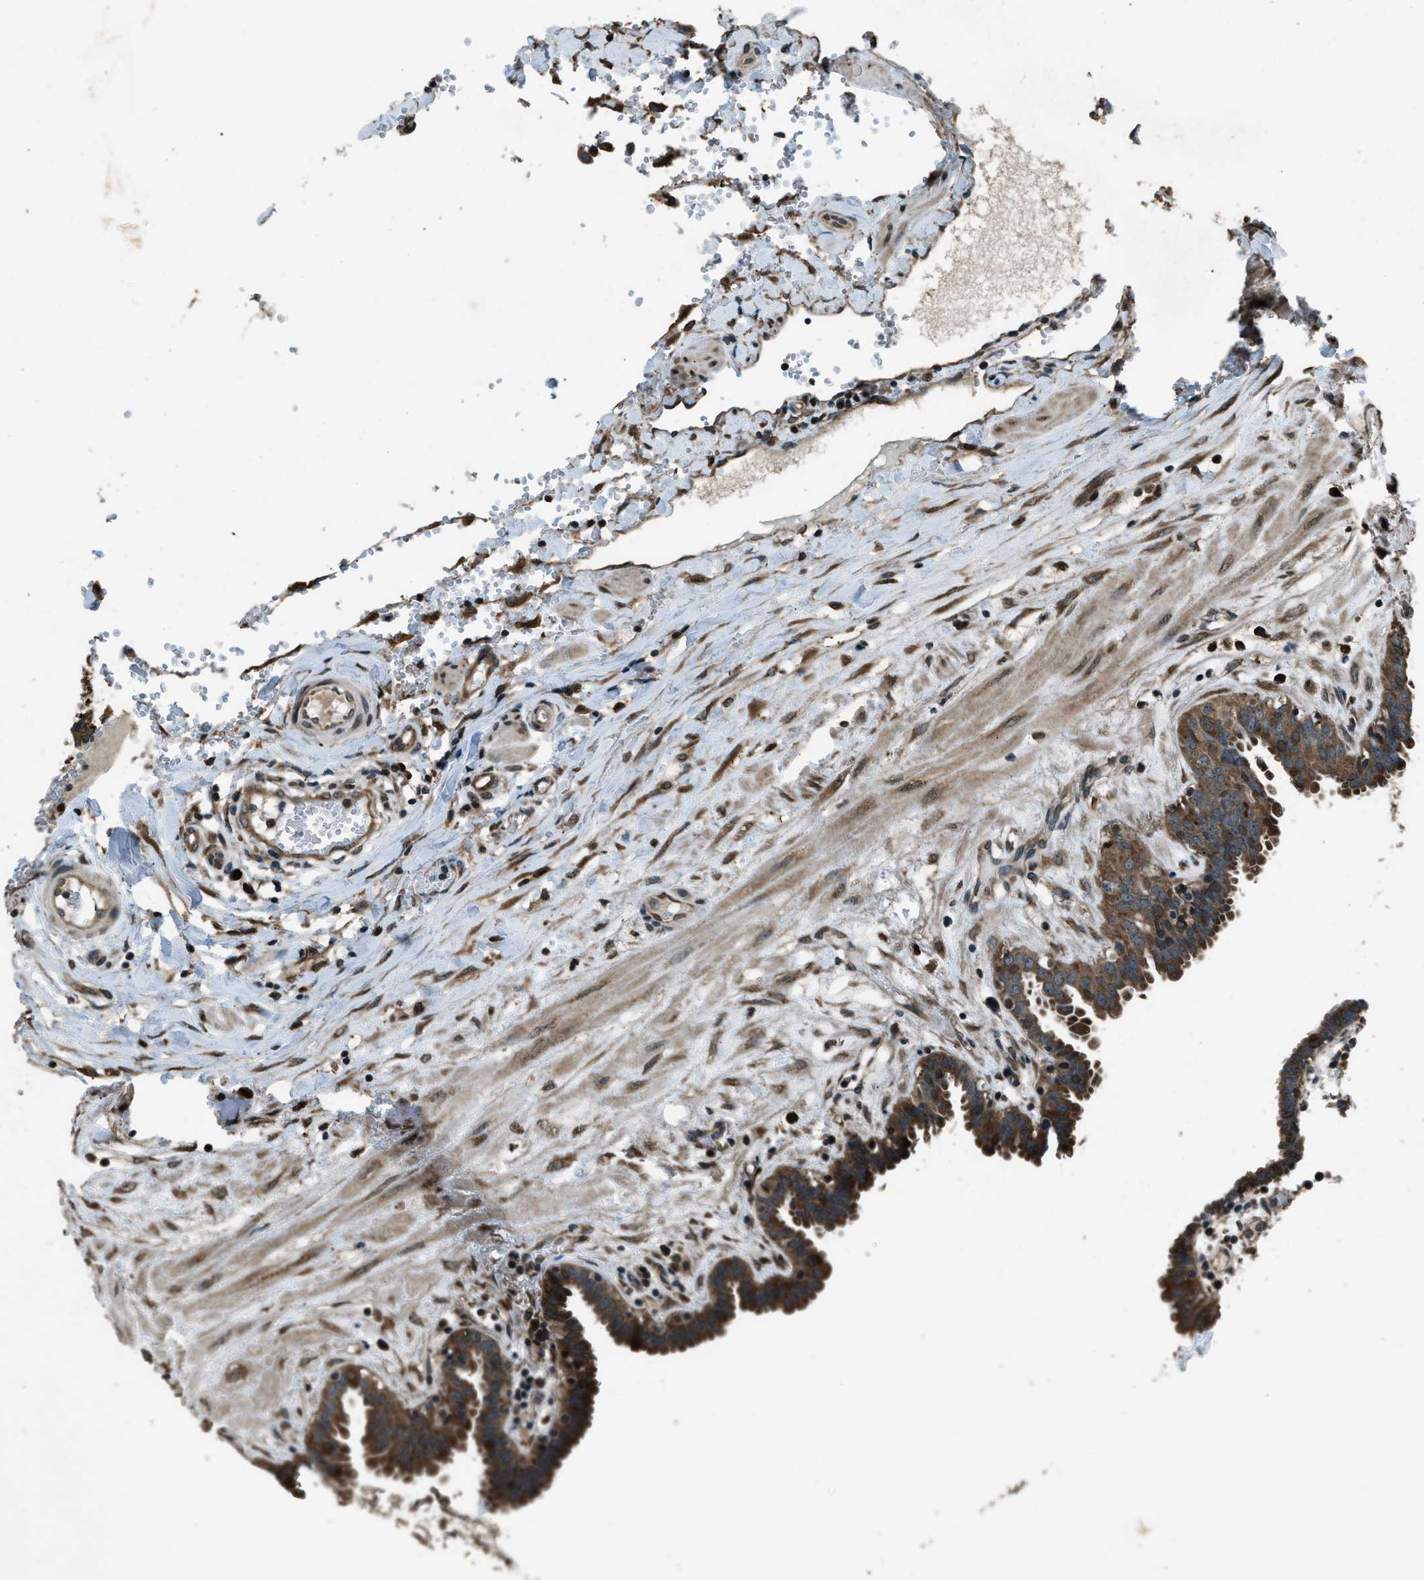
{"staining": {"intensity": "strong", "quantity": ">75%", "location": "cytoplasmic/membranous"}, "tissue": "fallopian tube", "cell_type": "Glandular cells", "image_type": "normal", "snomed": [{"axis": "morphology", "description": "Normal tissue, NOS"}, {"axis": "topography", "description": "Fallopian tube"}, {"axis": "topography", "description": "Placenta"}], "caption": "An image of human fallopian tube stained for a protein displays strong cytoplasmic/membranous brown staining in glandular cells.", "gene": "TRIM4", "patient": {"sex": "female", "age": 32}}